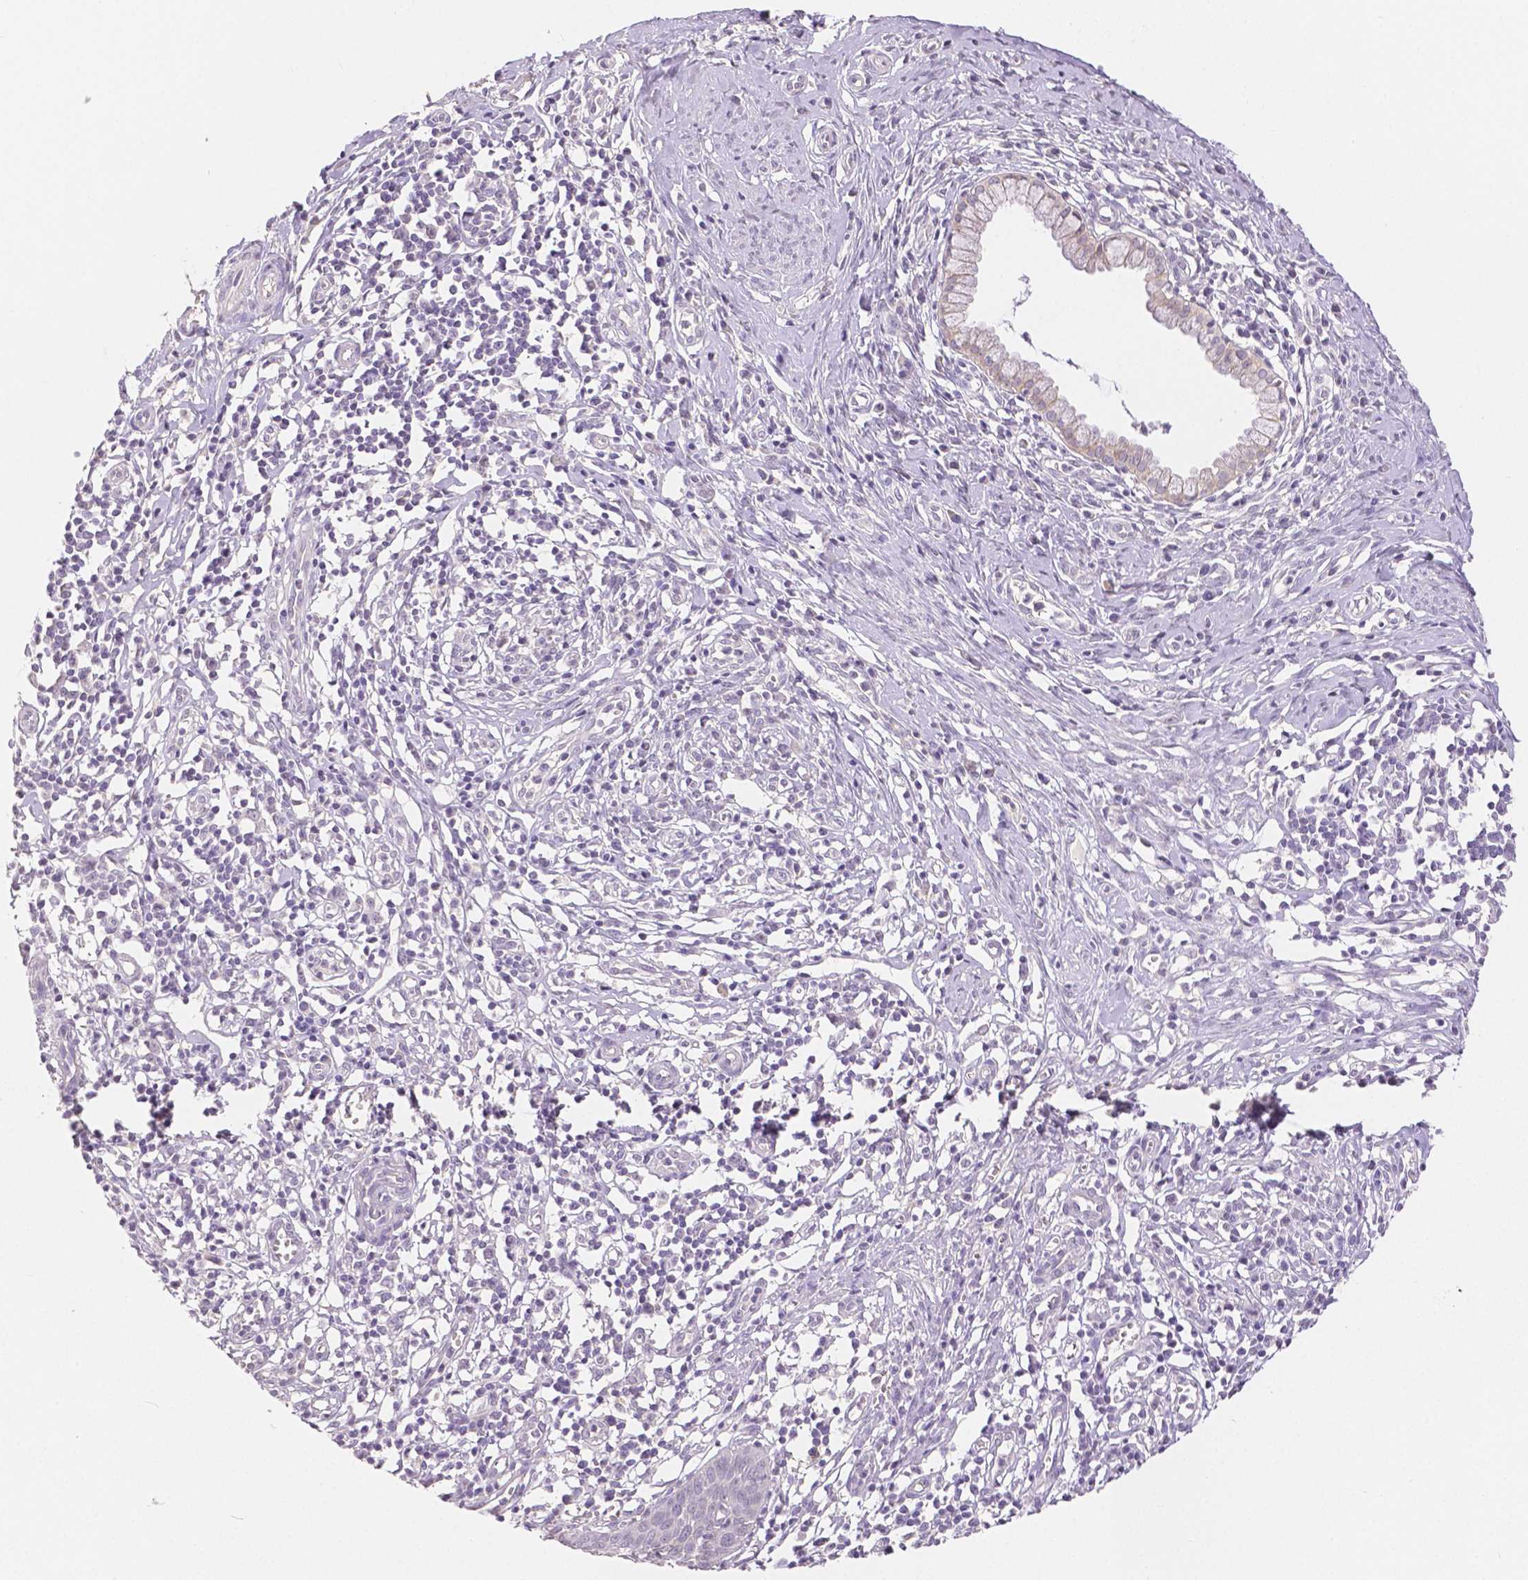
{"staining": {"intensity": "negative", "quantity": "none", "location": "none"}, "tissue": "cervical cancer", "cell_type": "Tumor cells", "image_type": "cancer", "snomed": [{"axis": "morphology", "description": "Squamous cell carcinoma, NOS"}, {"axis": "topography", "description": "Cervix"}], "caption": "This is an immunohistochemistry (IHC) image of cervical cancer (squamous cell carcinoma). There is no expression in tumor cells.", "gene": "OCLN", "patient": {"sex": "female", "age": 63}}